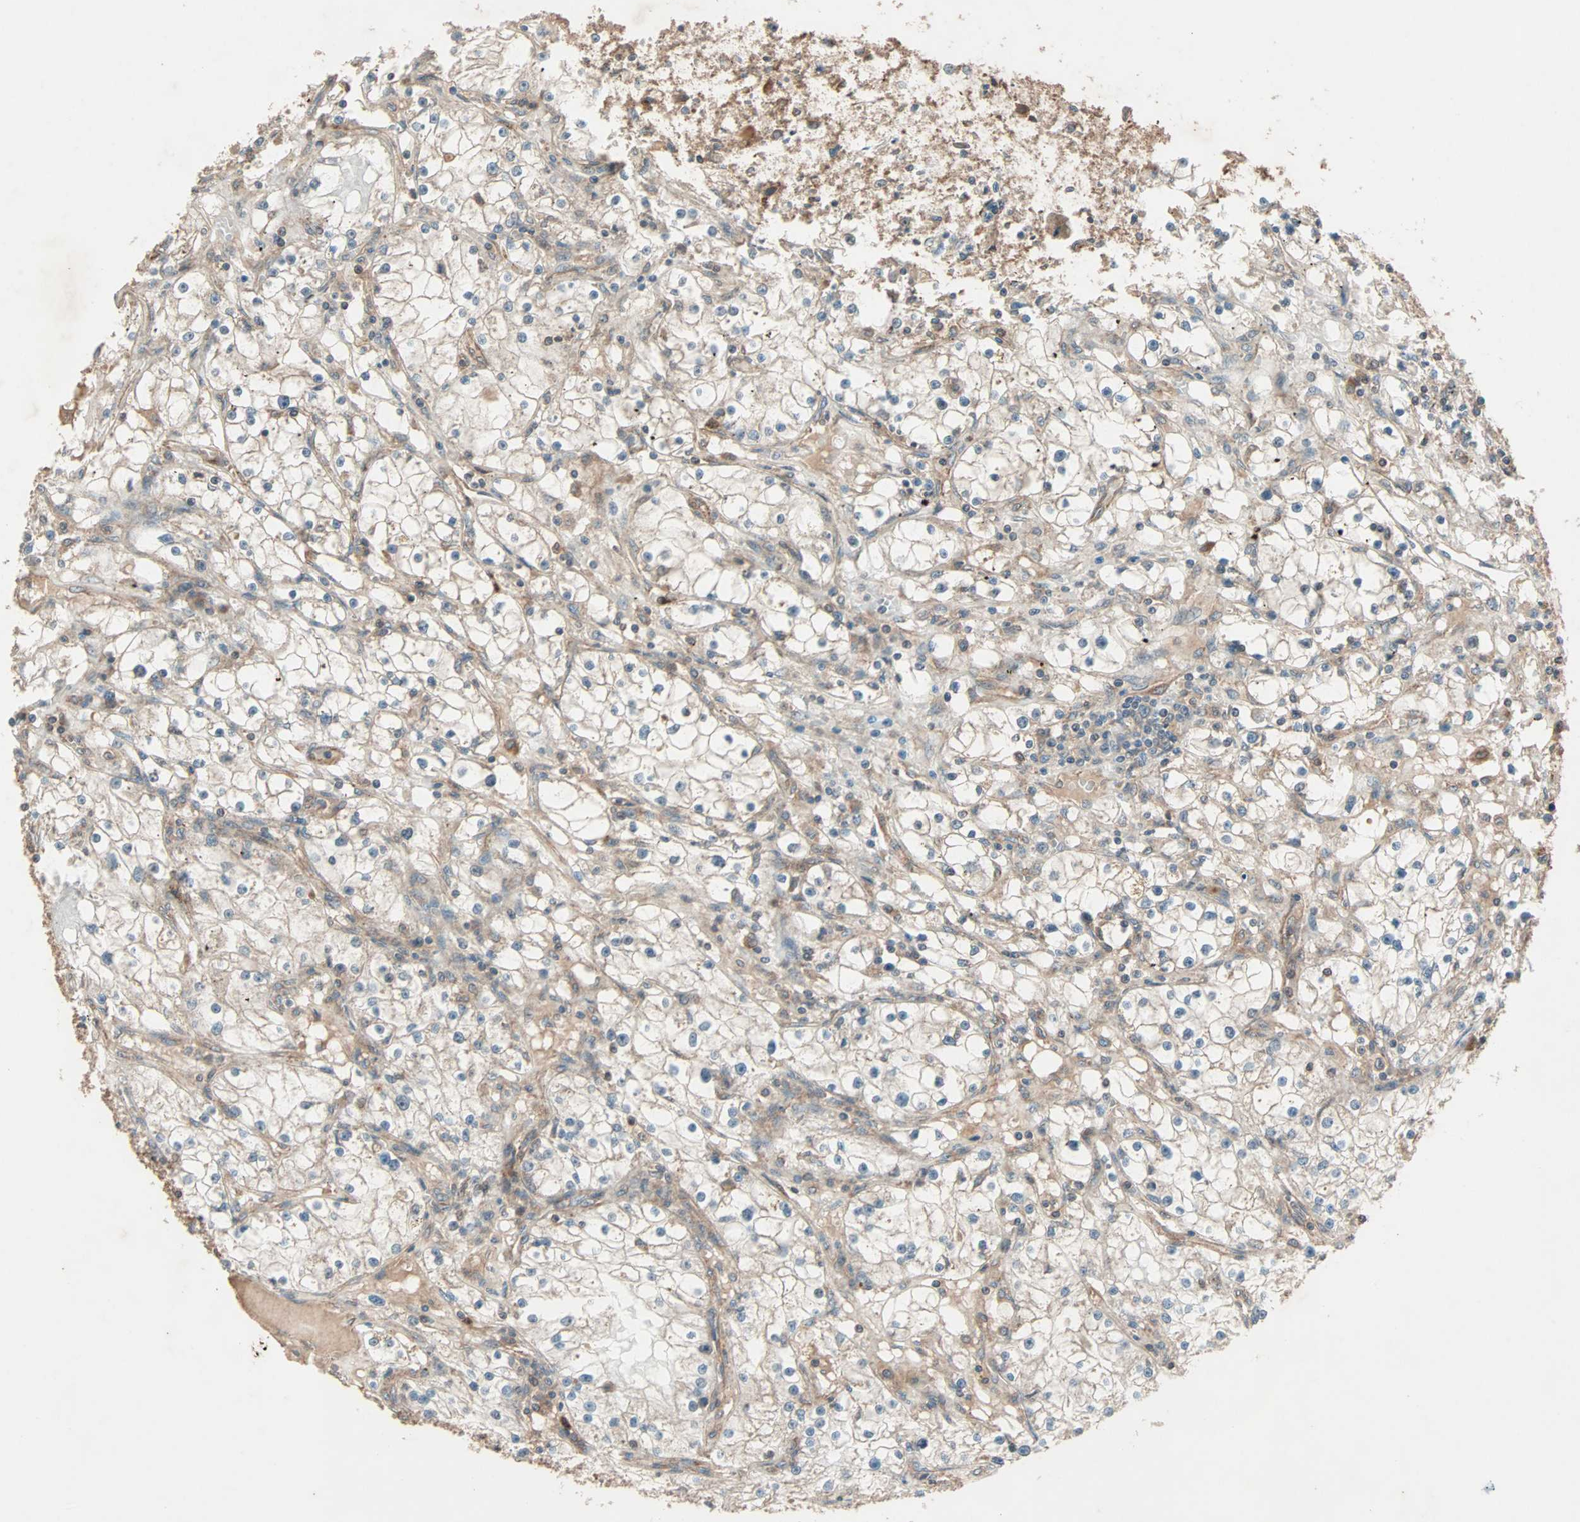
{"staining": {"intensity": "weak", "quantity": "25%-75%", "location": "cytoplasmic/membranous"}, "tissue": "renal cancer", "cell_type": "Tumor cells", "image_type": "cancer", "snomed": [{"axis": "morphology", "description": "Adenocarcinoma, NOS"}, {"axis": "topography", "description": "Kidney"}], "caption": "Weak cytoplasmic/membranous expression for a protein is identified in approximately 25%-75% of tumor cells of renal cancer (adenocarcinoma) using IHC.", "gene": "GCK", "patient": {"sex": "male", "age": 56}}